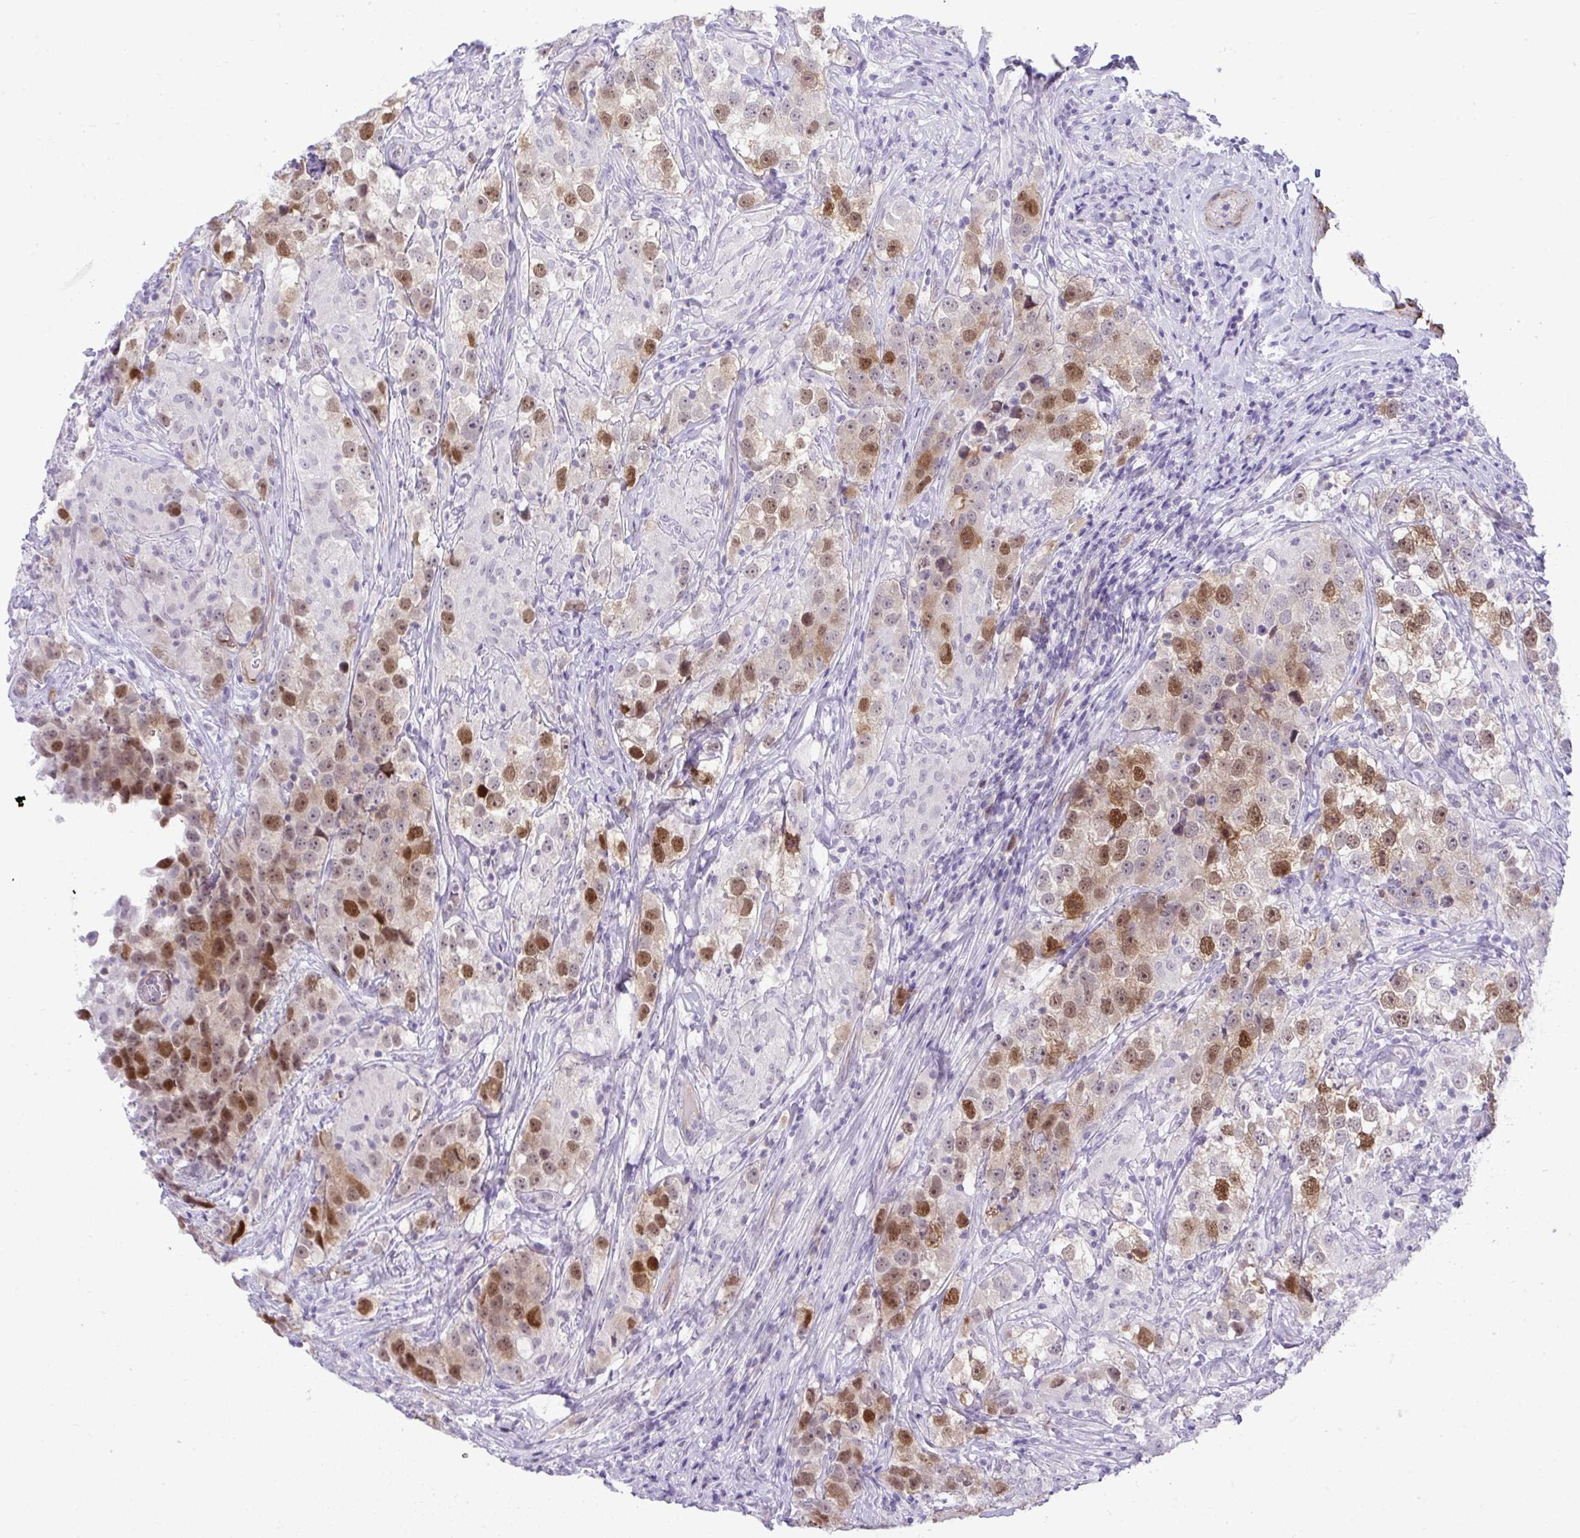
{"staining": {"intensity": "moderate", "quantity": "25%-75%", "location": "nuclear"}, "tissue": "testis cancer", "cell_type": "Tumor cells", "image_type": "cancer", "snomed": [{"axis": "morphology", "description": "Seminoma, NOS"}, {"axis": "topography", "description": "Testis"}], "caption": "Human testis cancer stained with a protein marker exhibits moderate staining in tumor cells.", "gene": "UBE2S", "patient": {"sex": "male", "age": 46}}